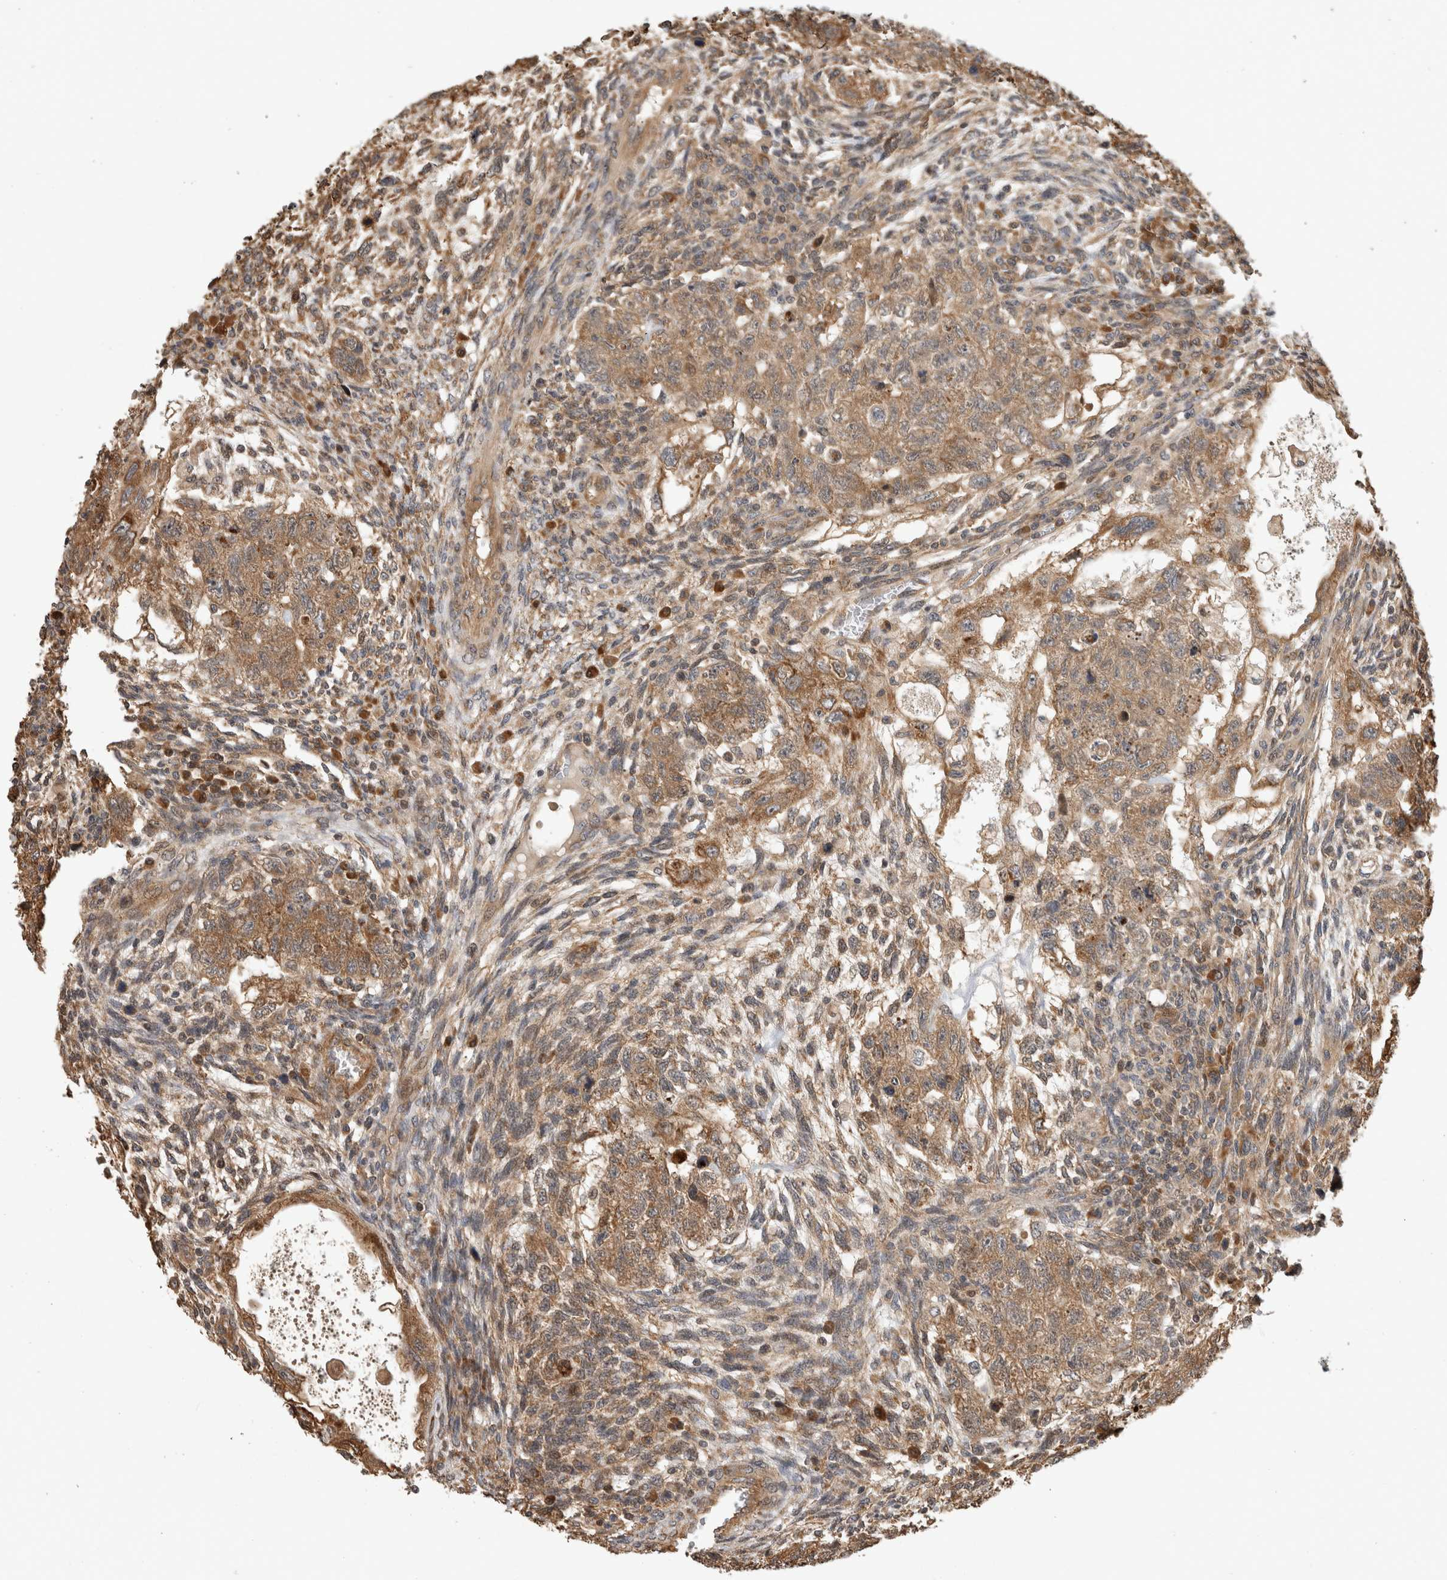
{"staining": {"intensity": "moderate", "quantity": ">75%", "location": "cytoplasmic/membranous"}, "tissue": "testis cancer", "cell_type": "Tumor cells", "image_type": "cancer", "snomed": [{"axis": "morphology", "description": "Normal tissue, NOS"}, {"axis": "morphology", "description": "Carcinoma, Embryonal, NOS"}, {"axis": "topography", "description": "Testis"}], "caption": "Protein analysis of testis cancer (embryonal carcinoma) tissue reveals moderate cytoplasmic/membranous expression in approximately >75% of tumor cells.", "gene": "PCDHB15", "patient": {"sex": "male", "age": 36}}